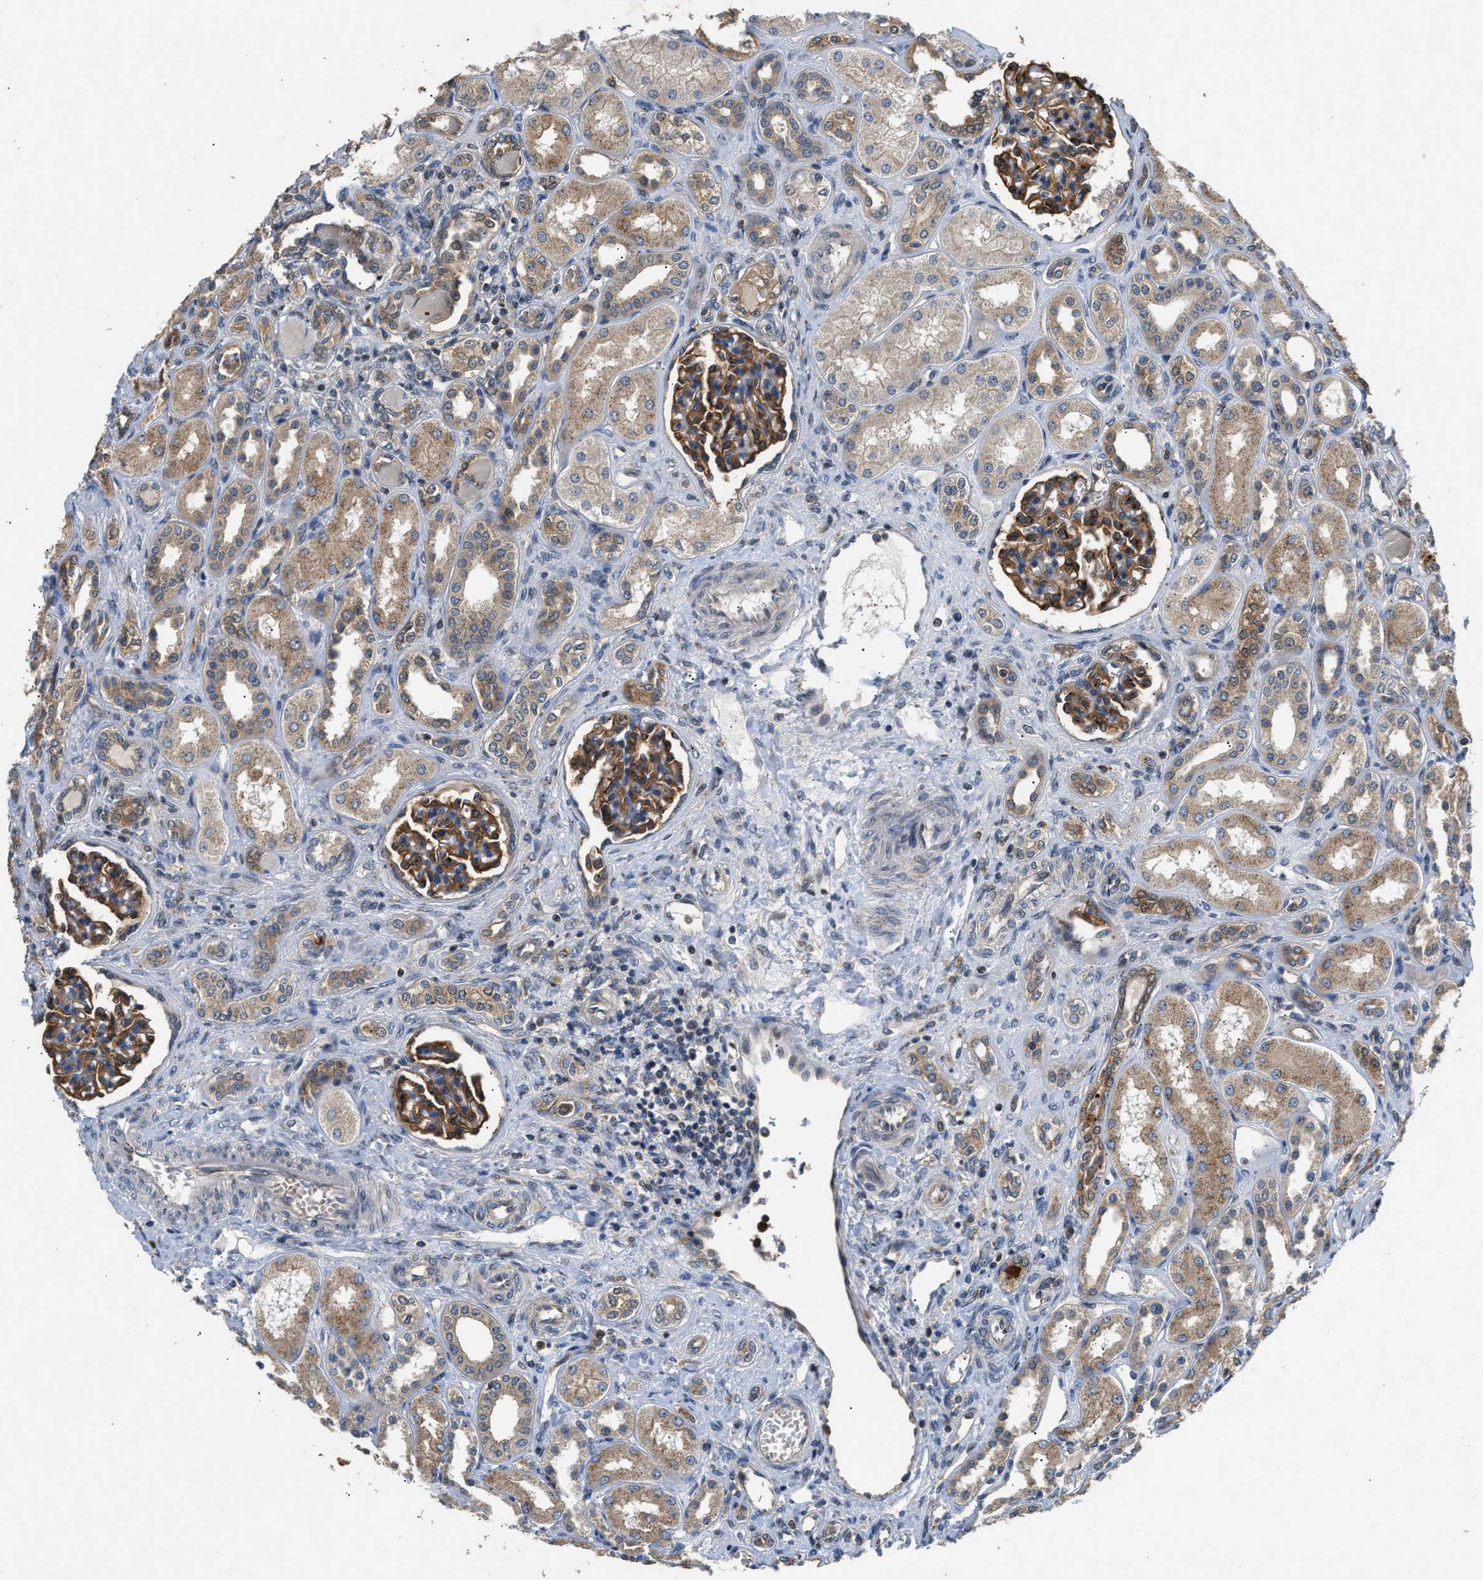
{"staining": {"intensity": "strong", "quantity": ">75%", "location": "cytoplasmic/membranous"}, "tissue": "kidney", "cell_type": "Cells in glomeruli", "image_type": "normal", "snomed": [{"axis": "morphology", "description": "Normal tissue, NOS"}, {"axis": "topography", "description": "Kidney"}], "caption": "A high-resolution photomicrograph shows immunohistochemistry staining of normal kidney, which shows strong cytoplasmic/membranous positivity in about >75% of cells in glomeruli. The staining was performed using DAB (3,3'-diaminobenzidine), with brown indicating positive protein expression. Nuclei are stained blue with hematoxylin.", "gene": "CHUK", "patient": {"sex": "male", "age": 7}}